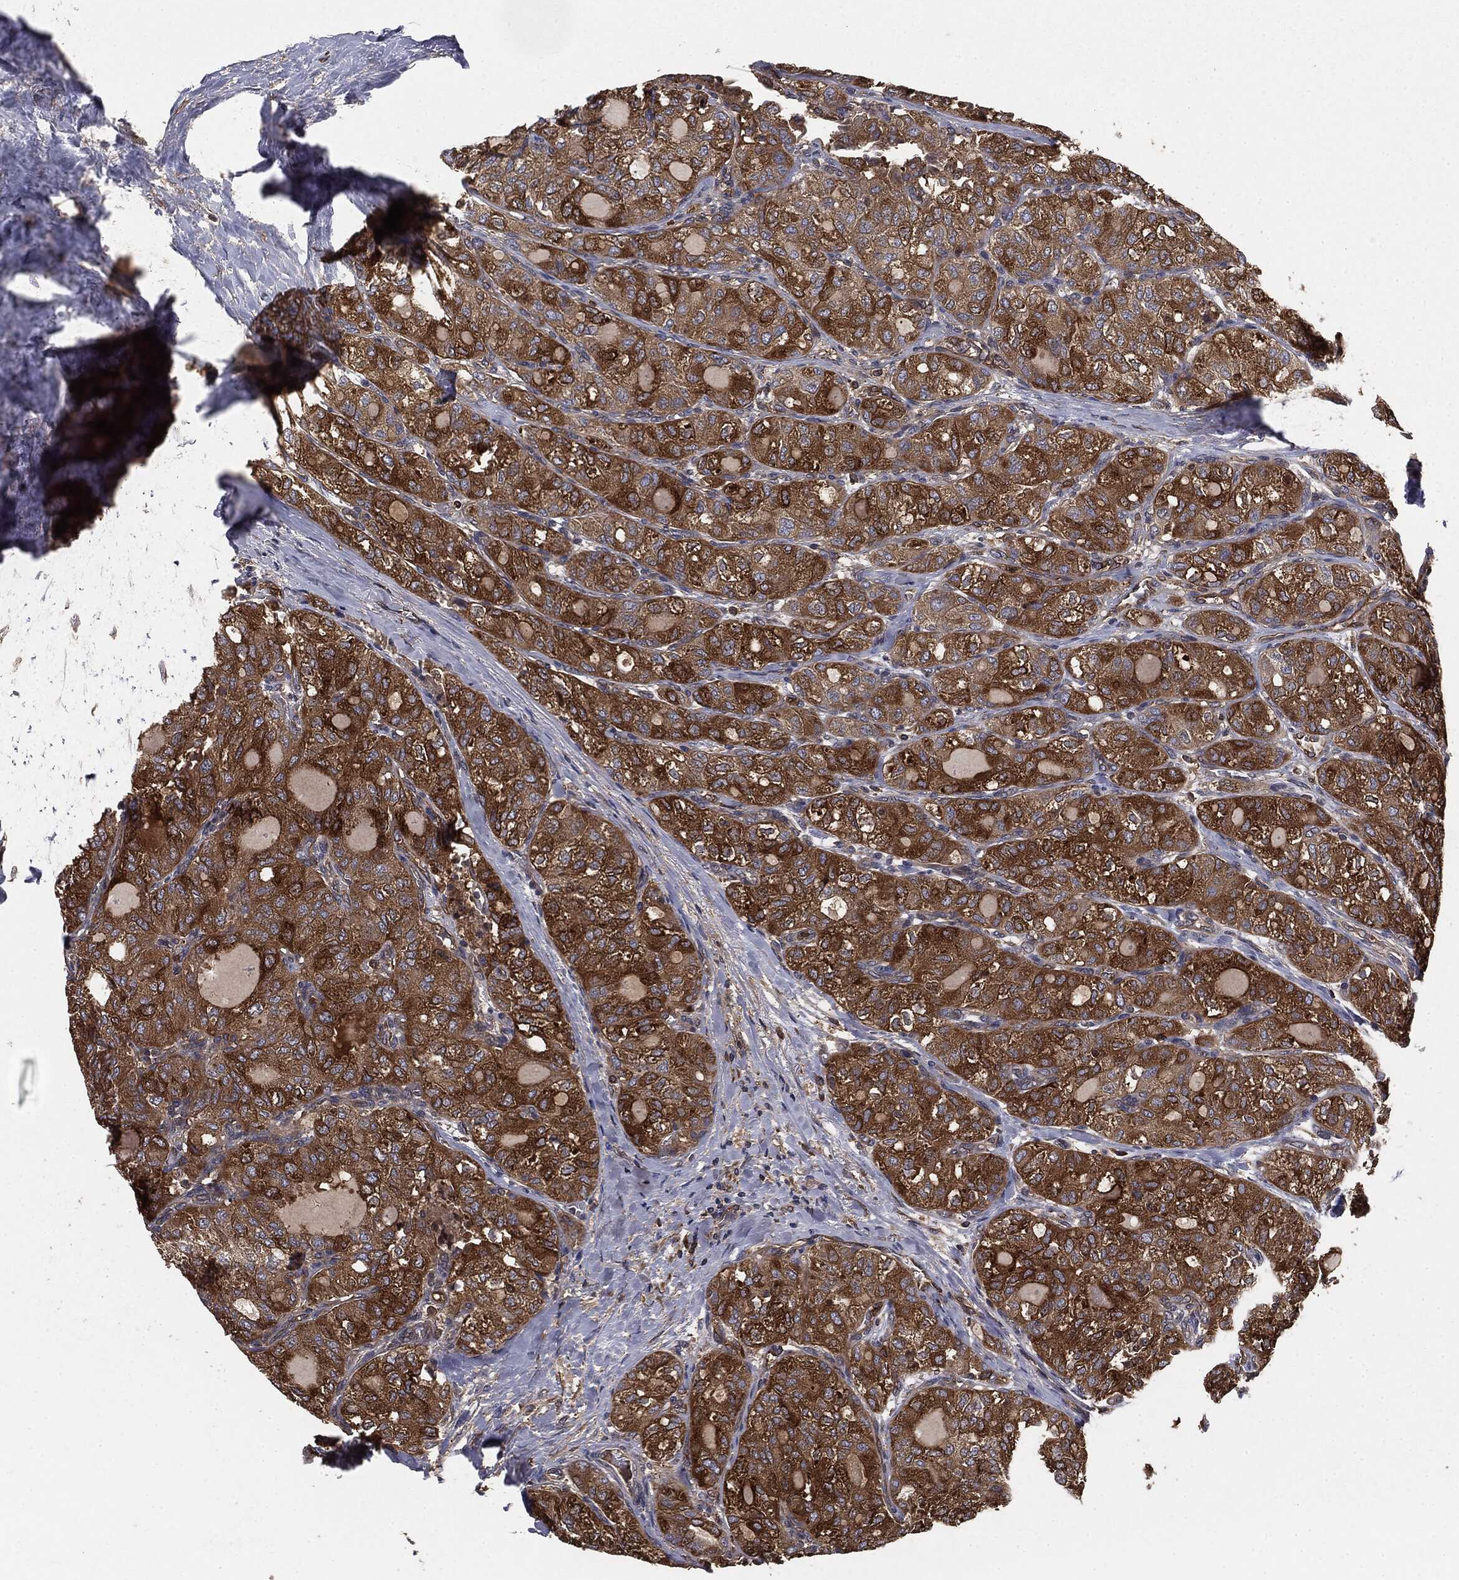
{"staining": {"intensity": "strong", "quantity": ">75%", "location": "cytoplasmic/membranous"}, "tissue": "thyroid cancer", "cell_type": "Tumor cells", "image_type": "cancer", "snomed": [{"axis": "morphology", "description": "Follicular adenoma carcinoma, NOS"}, {"axis": "topography", "description": "Thyroid gland"}], "caption": "Human thyroid cancer stained for a protein (brown) exhibits strong cytoplasmic/membranous positive positivity in about >75% of tumor cells.", "gene": "GNB5", "patient": {"sex": "male", "age": 75}}